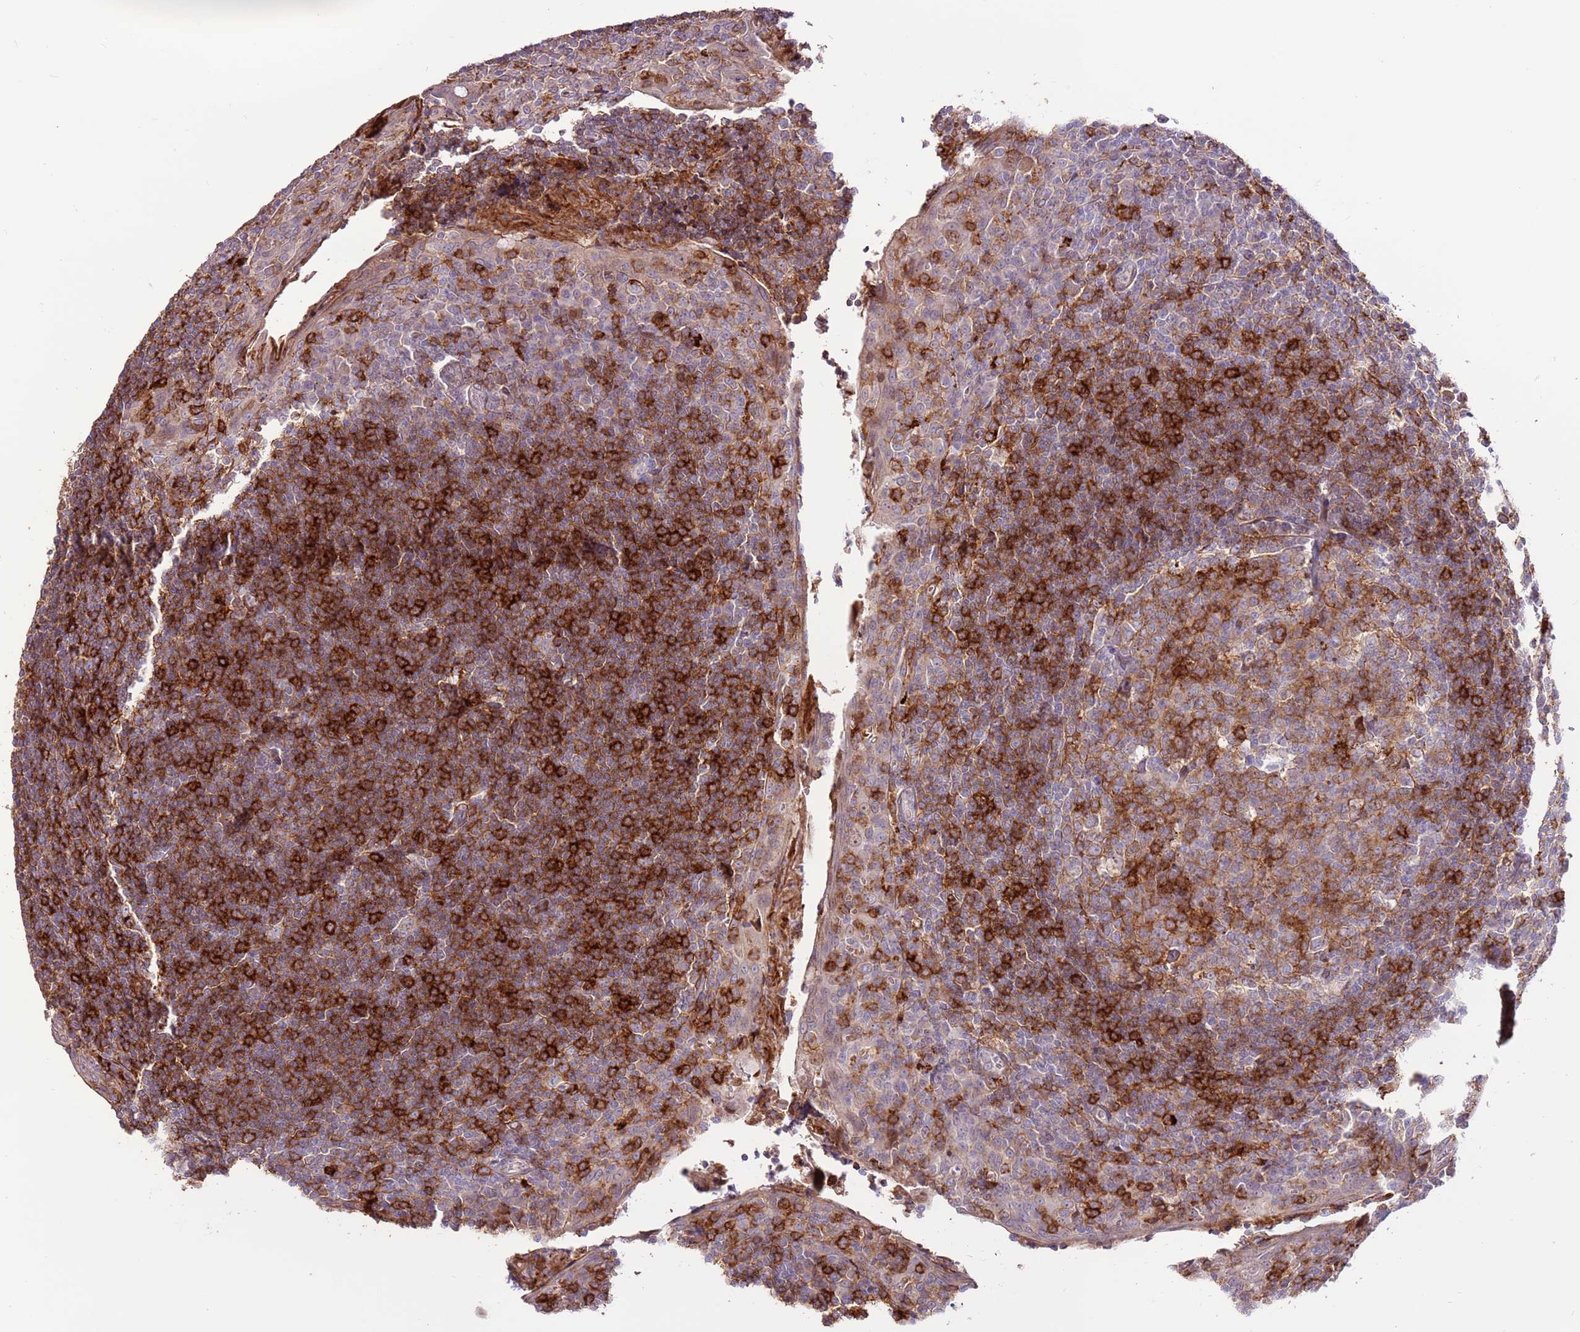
{"staining": {"intensity": "moderate", "quantity": "<25%", "location": "cytoplasmic/membranous"}, "tissue": "tonsil", "cell_type": "Germinal center cells", "image_type": "normal", "snomed": [{"axis": "morphology", "description": "Normal tissue, NOS"}, {"axis": "topography", "description": "Tonsil"}], "caption": "Immunohistochemical staining of benign tonsil shows moderate cytoplasmic/membranous protein expression in approximately <25% of germinal center cells.", "gene": "LGI4", "patient": {"sex": "male", "age": 27}}